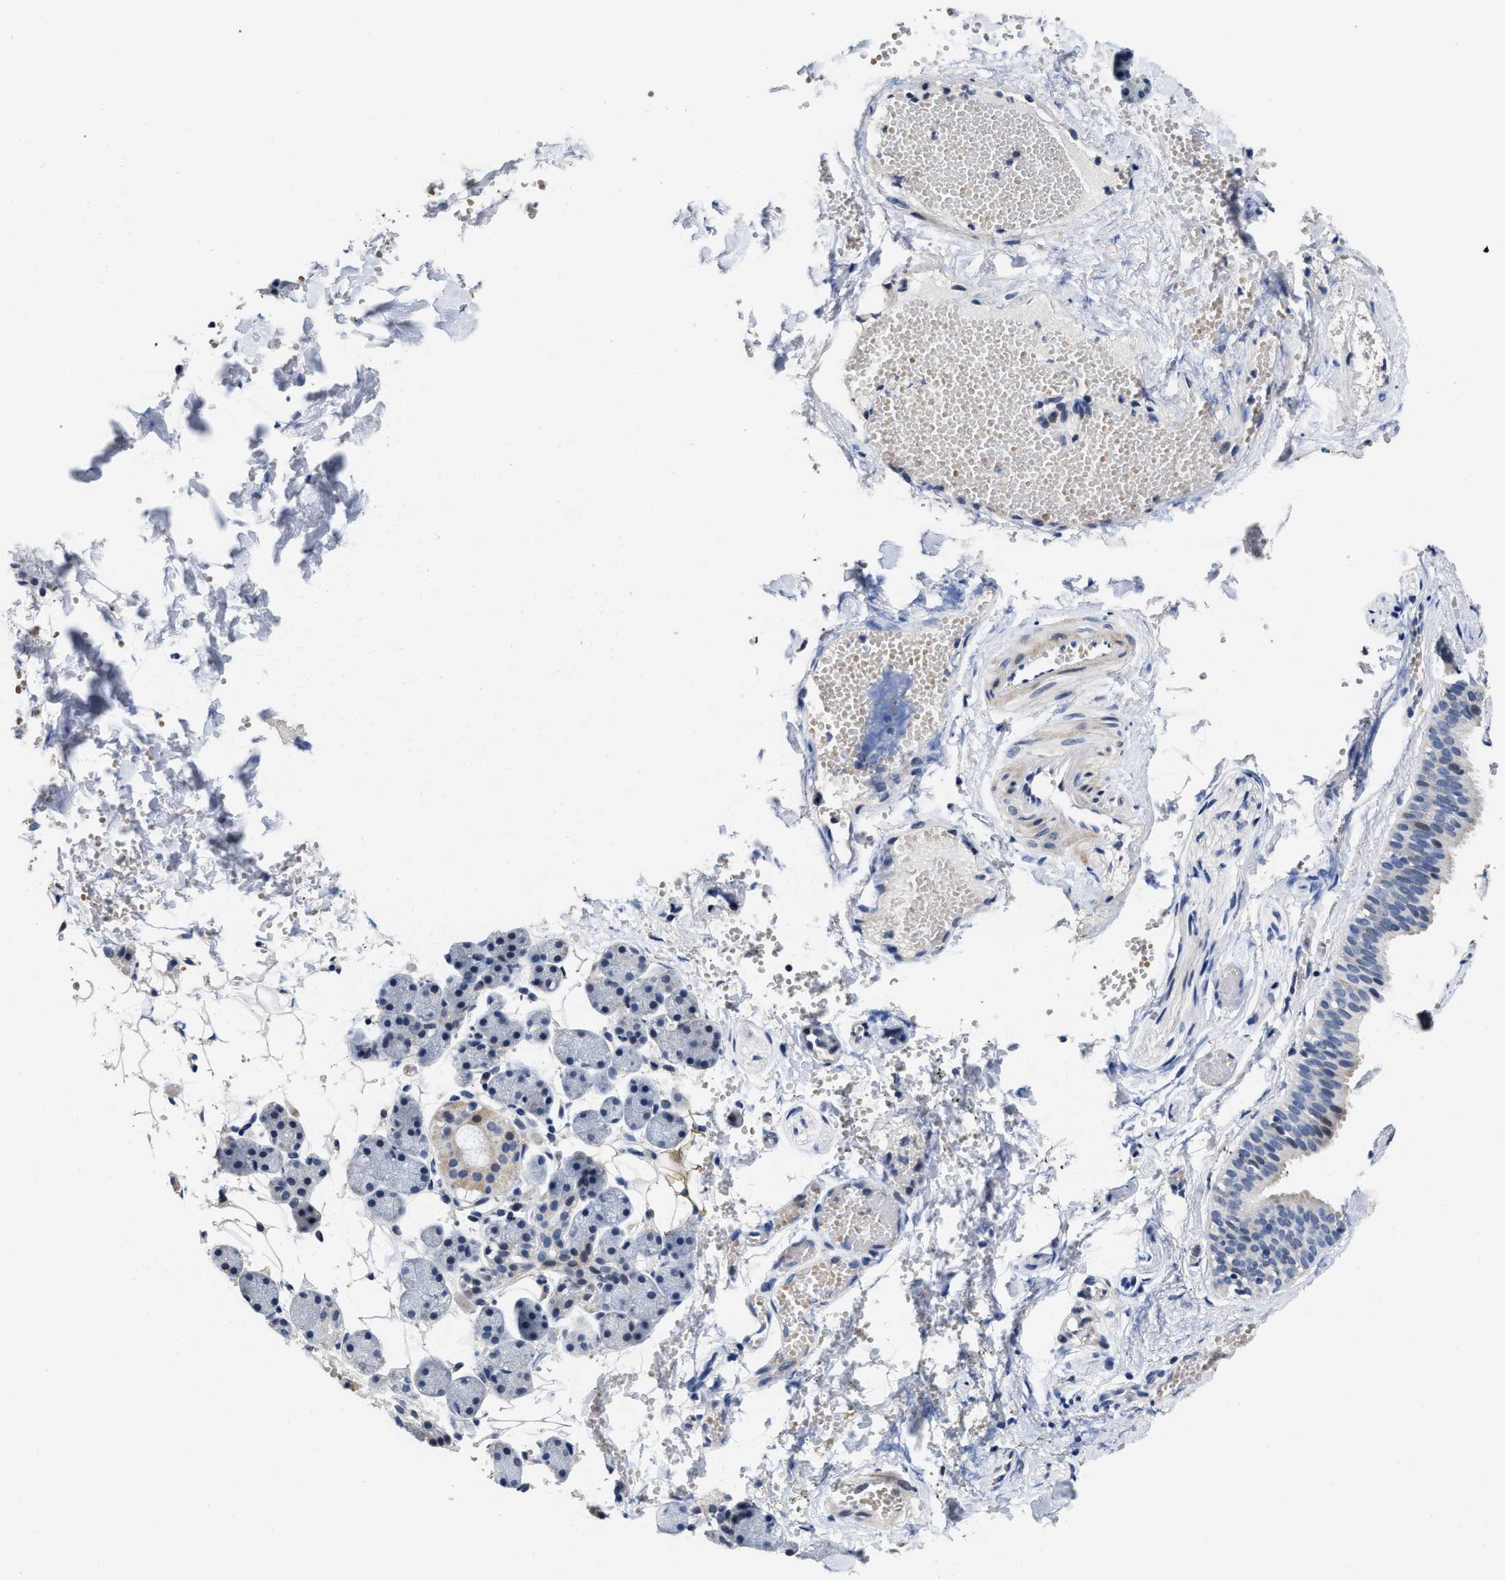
{"staining": {"intensity": "weak", "quantity": "<25%", "location": "cytoplasmic/membranous"}, "tissue": "salivary gland", "cell_type": "Glandular cells", "image_type": "normal", "snomed": [{"axis": "morphology", "description": "Normal tissue, NOS"}, {"axis": "topography", "description": "Salivary gland"}], "caption": "Protein analysis of normal salivary gland shows no significant positivity in glandular cells.", "gene": "ZFAT", "patient": {"sex": "female", "age": 33}}